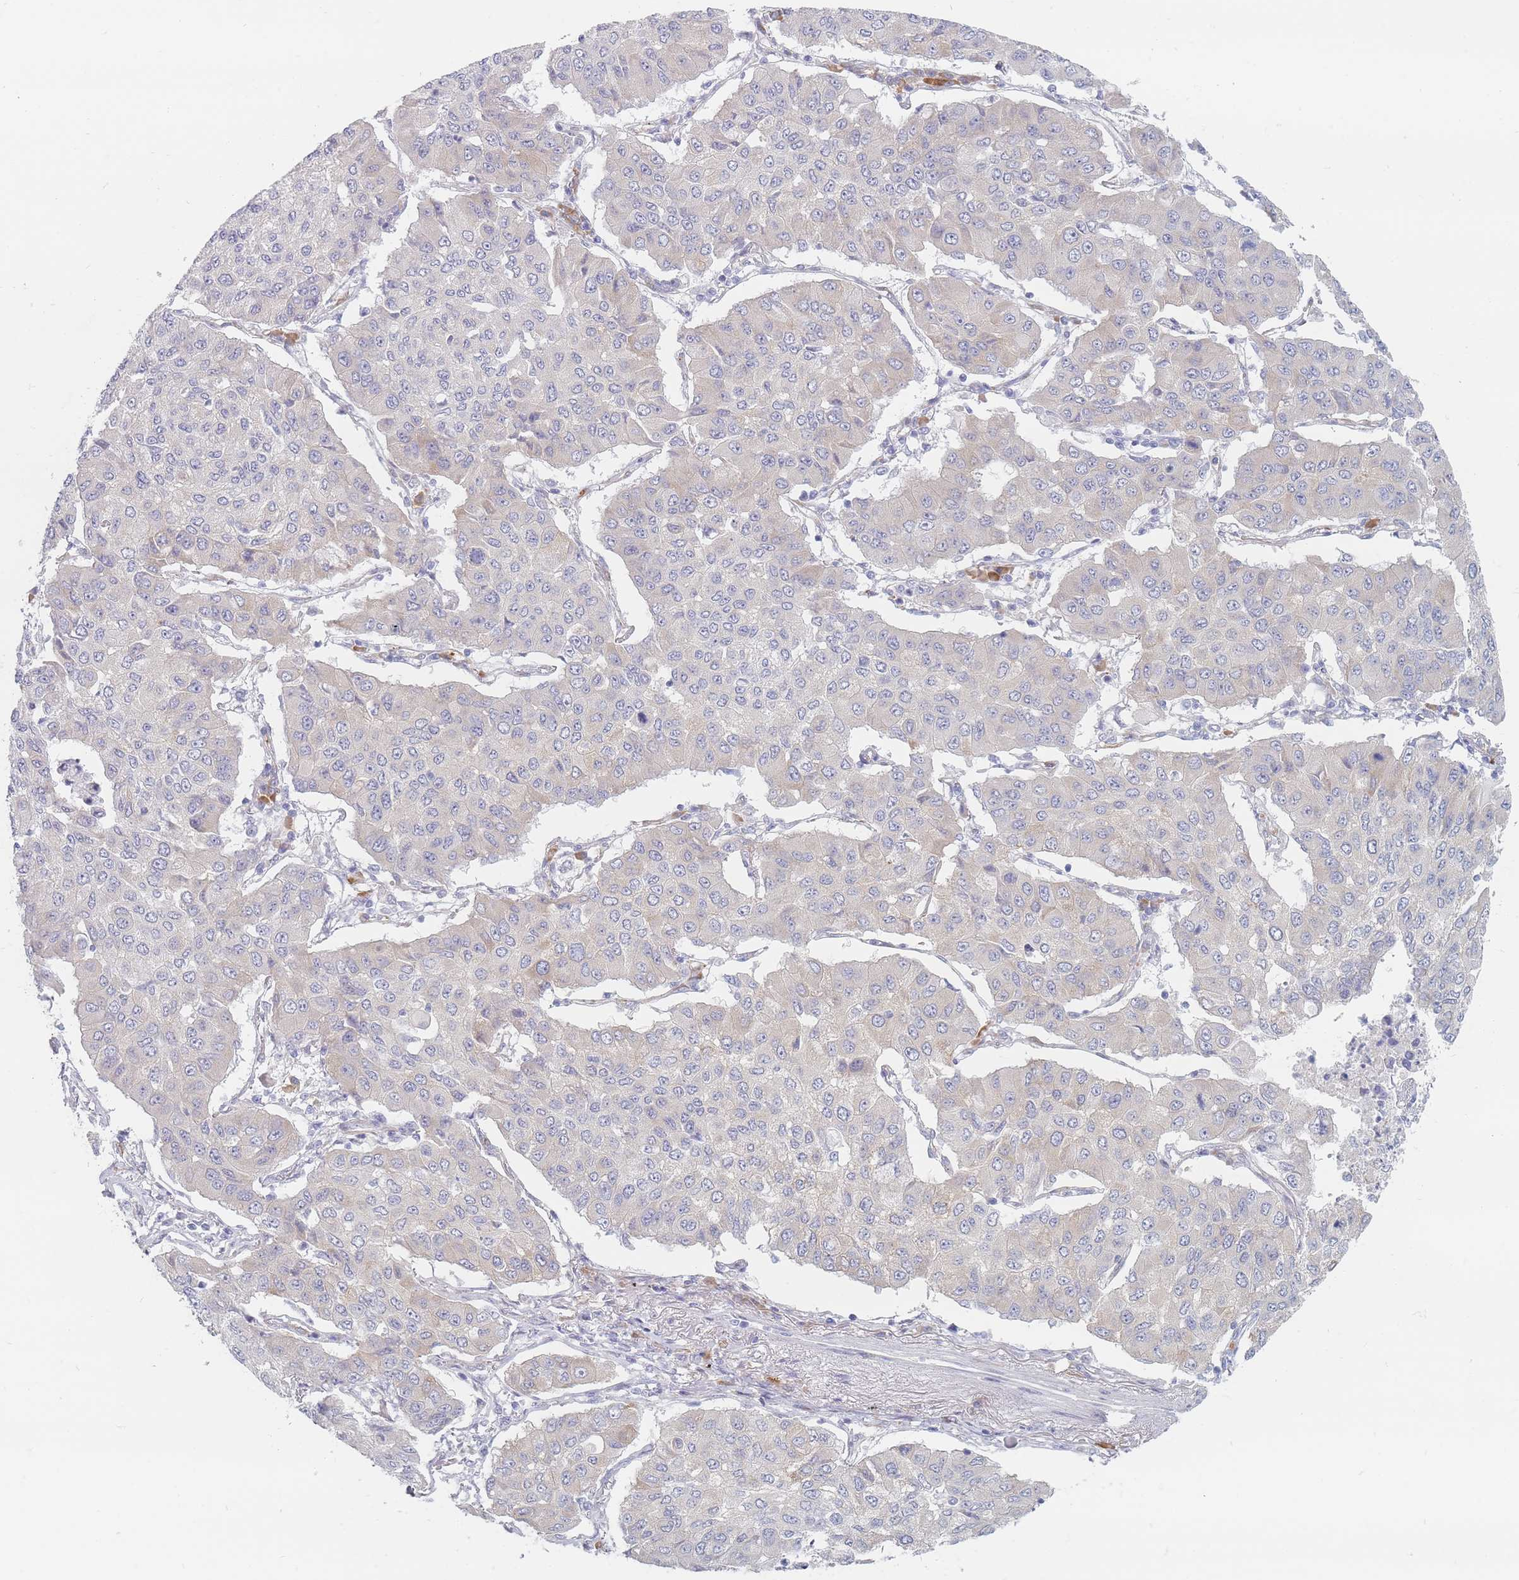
{"staining": {"intensity": "negative", "quantity": "none", "location": "none"}, "tissue": "lung cancer", "cell_type": "Tumor cells", "image_type": "cancer", "snomed": [{"axis": "morphology", "description": "Squamous cell carcinoma, NOS"}, {"axis": "topography", "description": "Lung"}], "caption": "A high-resolution image shows IHC staining of squamous cell carcinoma (lung), which exhibits no significant positivity in tumor cells.", "gene": "ERBIN", "patient": {"sex": "male", "age": 74}}